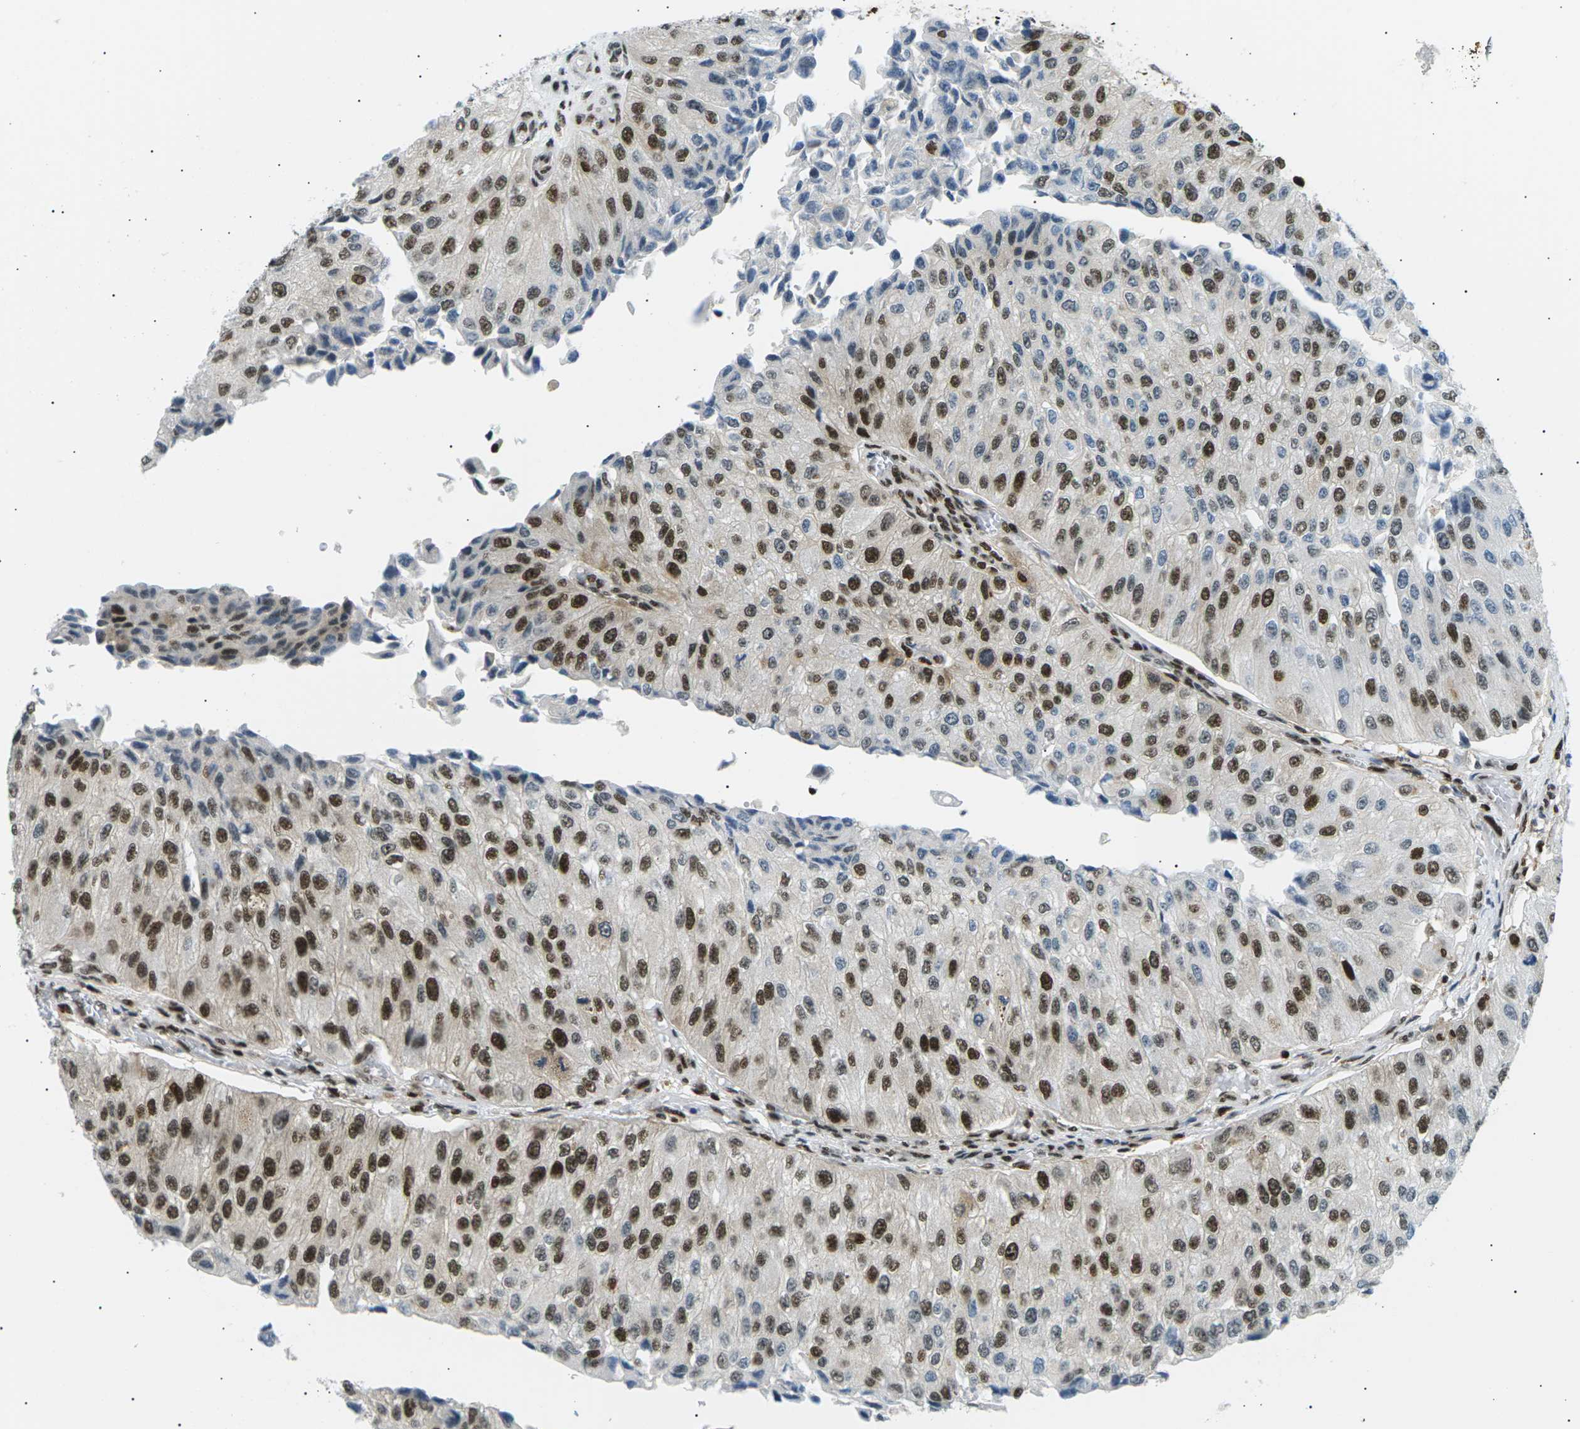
{"staining": {"intensity": "strong", "quantity": ">75%", "location": "nuclear"}, "tissue": "urothelial cancer", "cell_type": "Tumor cells", "image_type": "cancer", "snomed": [{"axis": "morphology", "description": "Urothelial carcinoma, High grade"}, {"axis": "topography", "description": "Kidney"}, {"axis": "topography", "description": "Urinary bladder"}], "caption": "An image of human urothelial cancer stained for a protein shows strong nuclear brown staining in tumor cells. The staining is performed using DAB (3,3'-diaminobenzidine) brown chromogen to label protein expression. The nuclei are counter-stained blue using hematoxylin.", "gene": "RPA2", "patient": {"sex": "male", "age": 77}}